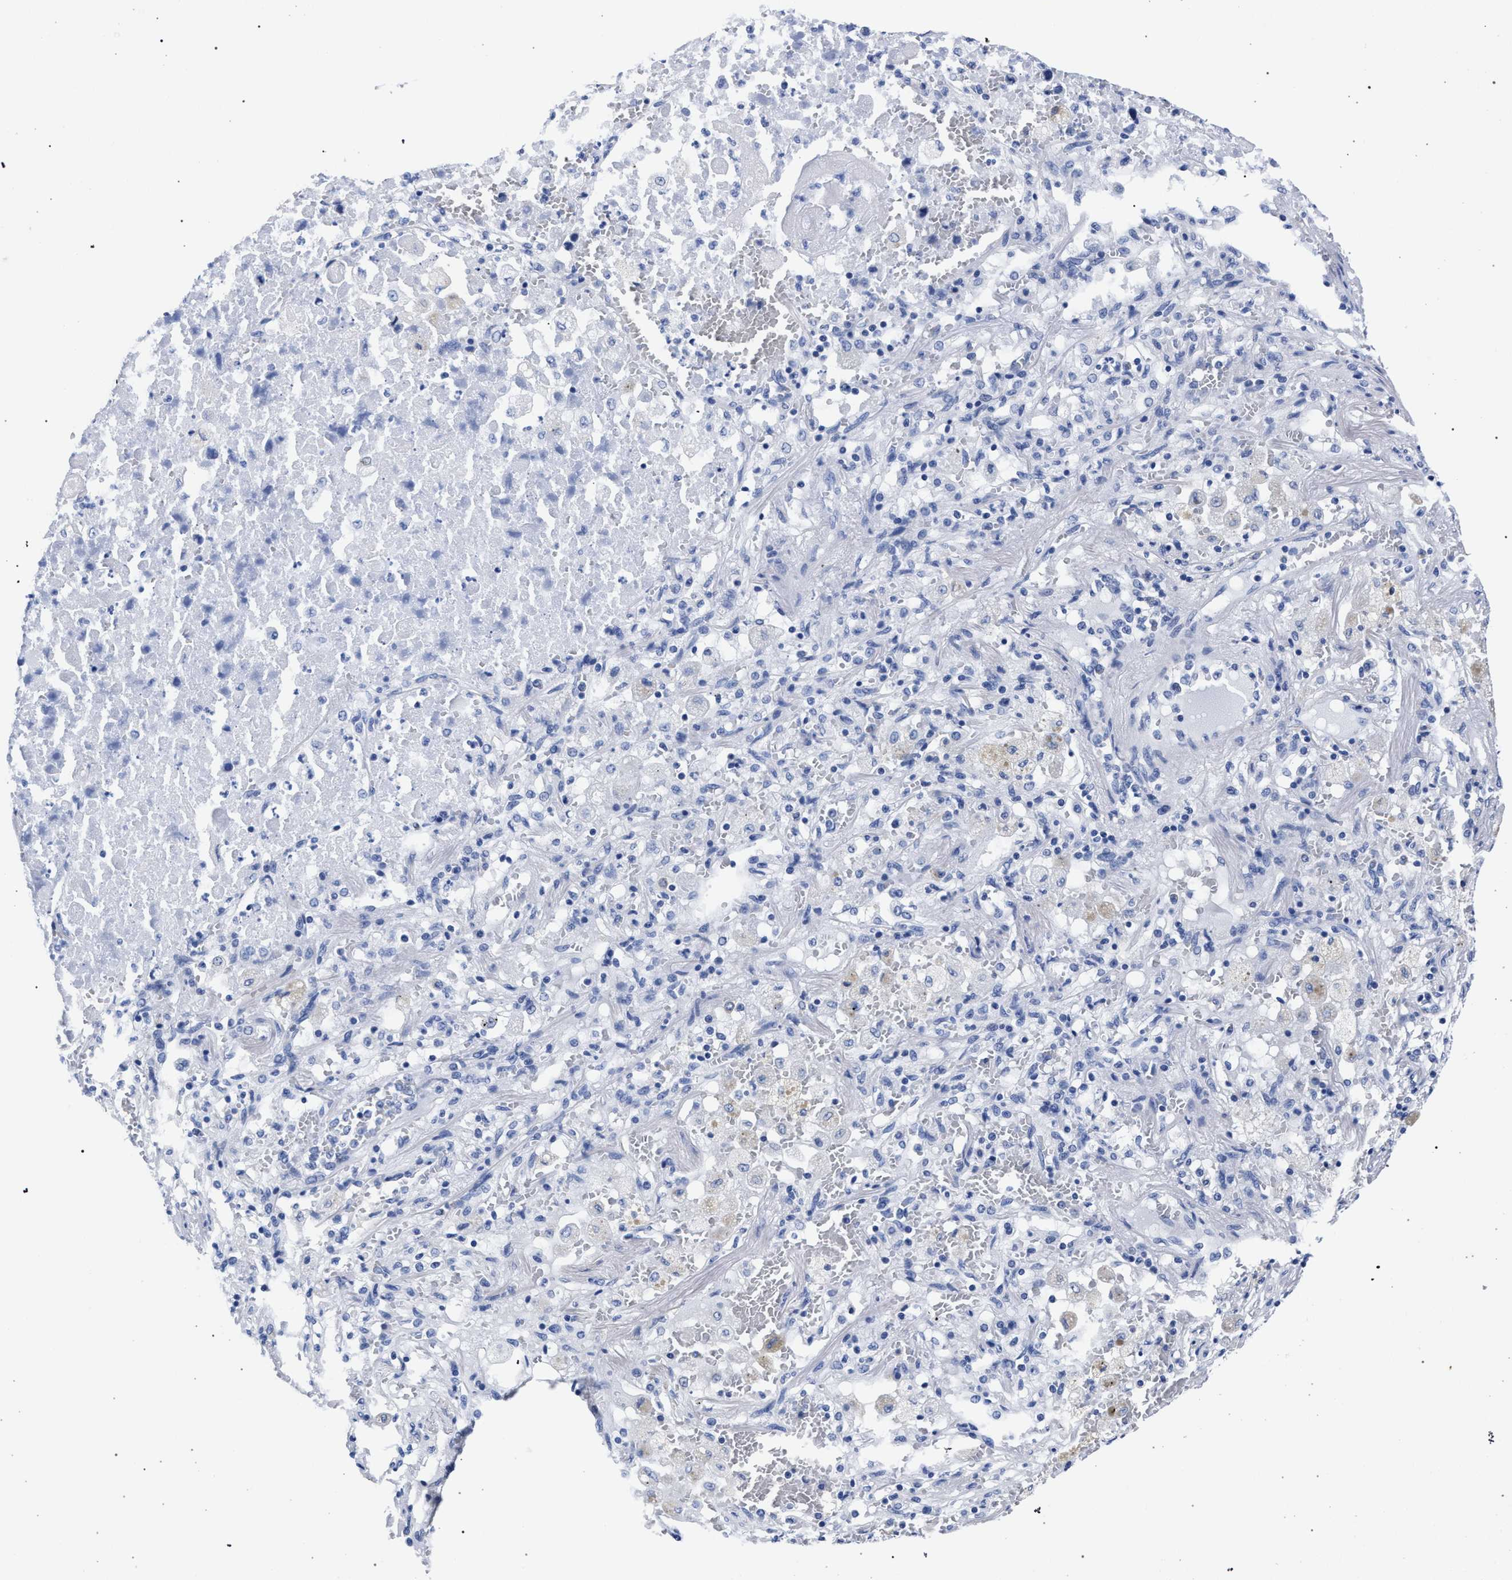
{"staining": {"intensity": "negative", "quantity": "none", "location": "none"}, "tissue": "lung cancer", "cell_type": "Tumor cells", "image_type": "cancer", "snomed": [{"axis": "morphology", "description": "Squamous cell carcinoma, NOS"}, {"axis": "topography", "description": "Lung"}], "caption": "Image shows no protein positivity in tumor cells of lung cancer (squamous cell carcinoma) tissue. The staining was performed using DAB to visualize the protein expression in brown, while the nuclei were stained in blue with hematoxylin (Magnification: 20x).", "gene": "AKAP4", "patient": {"sex": "male", "age": 61}}